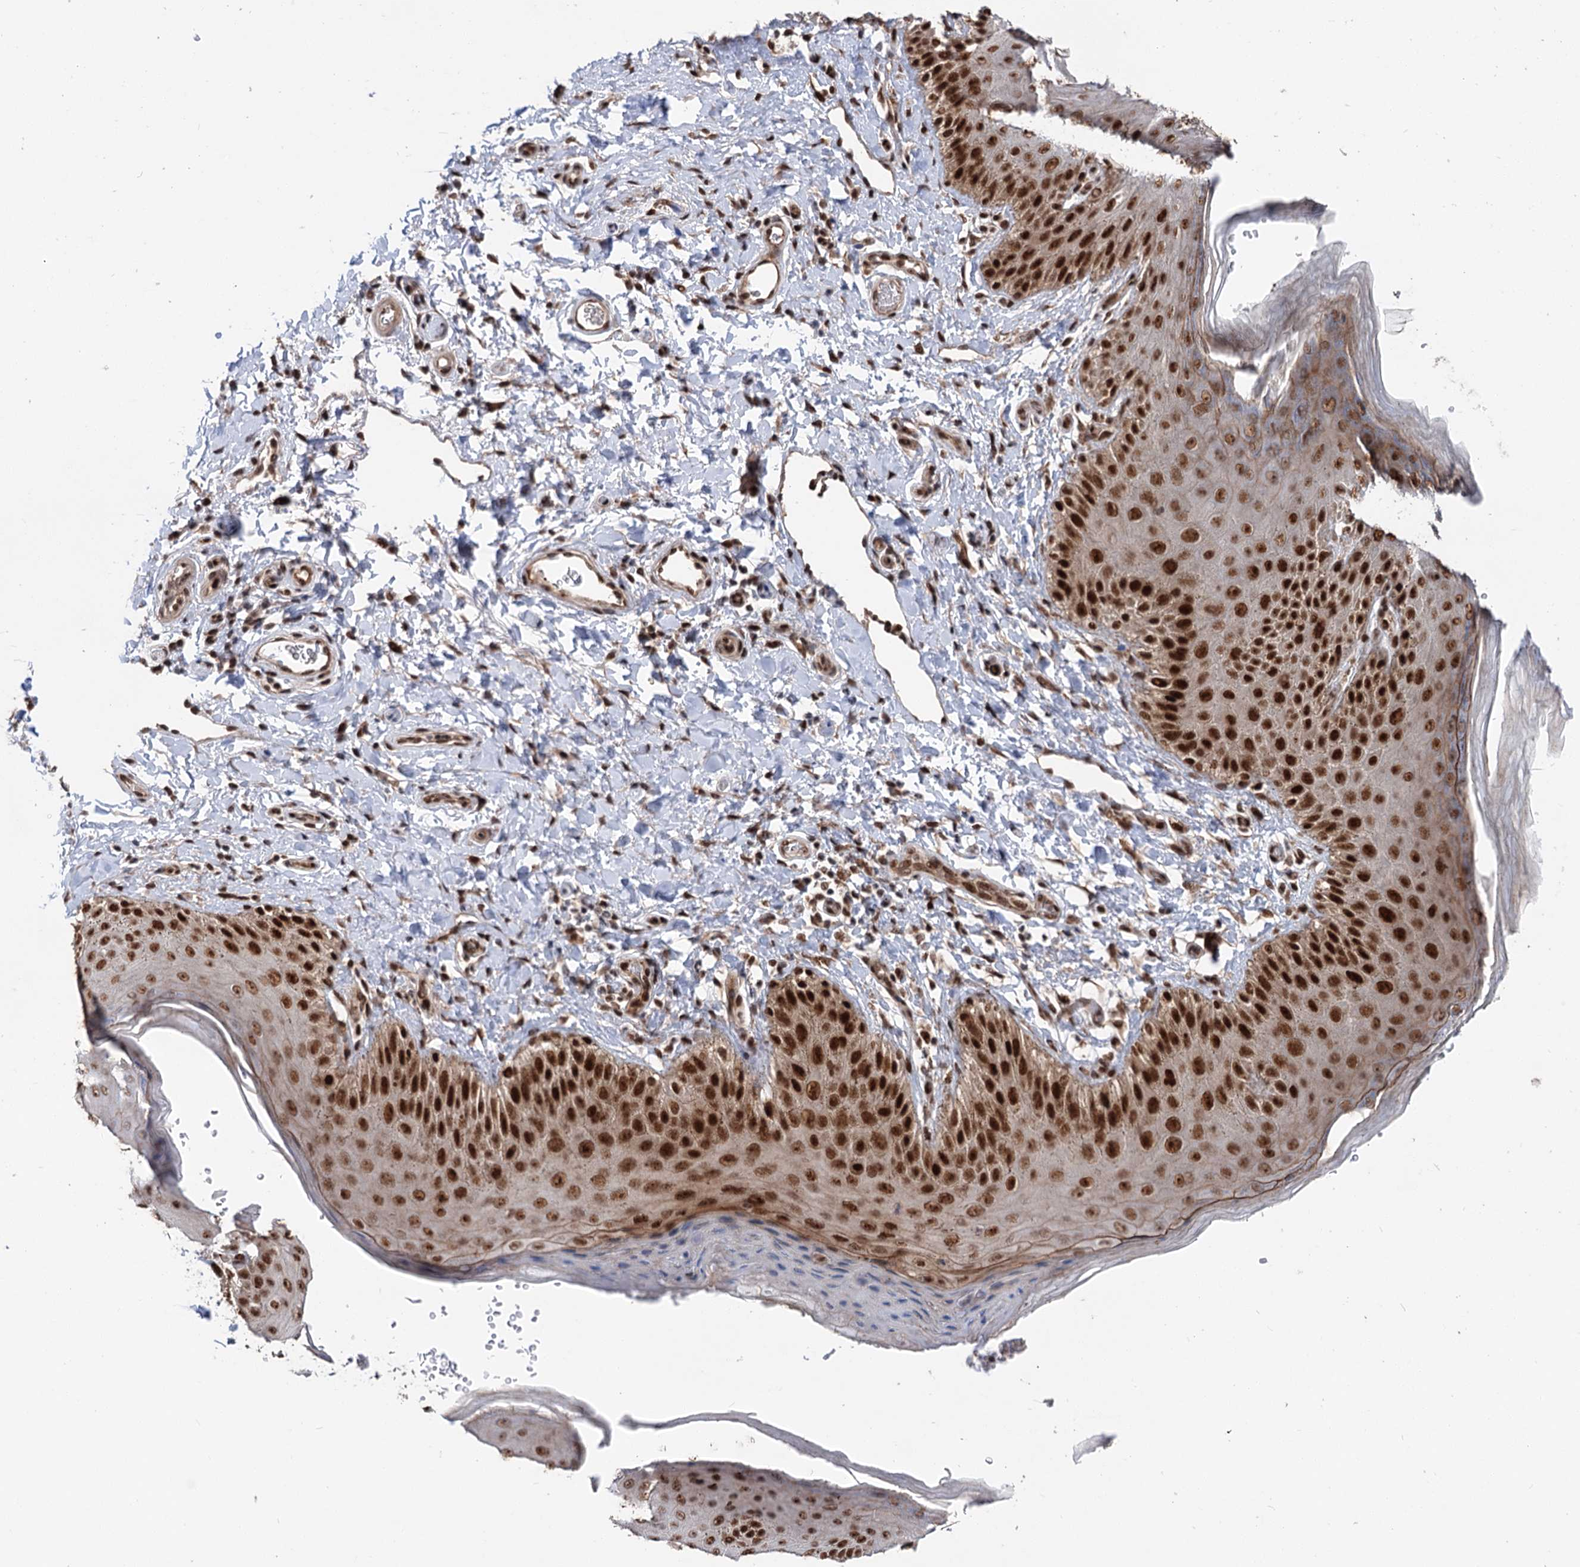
{"staining": {"intensity": "strong", "quantity": ">75%", "location": "nuclear"}, "tissue": "skin", "cell_type": "Epidermal cells", "image_type": "normal", "snomed": [{"axis": "morphology", "description": "Normal tissue, NOS"}, {"axis": "topography", "description": "Anal"}], "caption": "Protein expression analysis of normal human skin reveals strong nuclear staining in about >75% of epidermal cells. Ihc stains the protein in brown and the nuclei are stained blue.", "gene": "MAML1", "patient": {"sex": "male", "age": 44}}